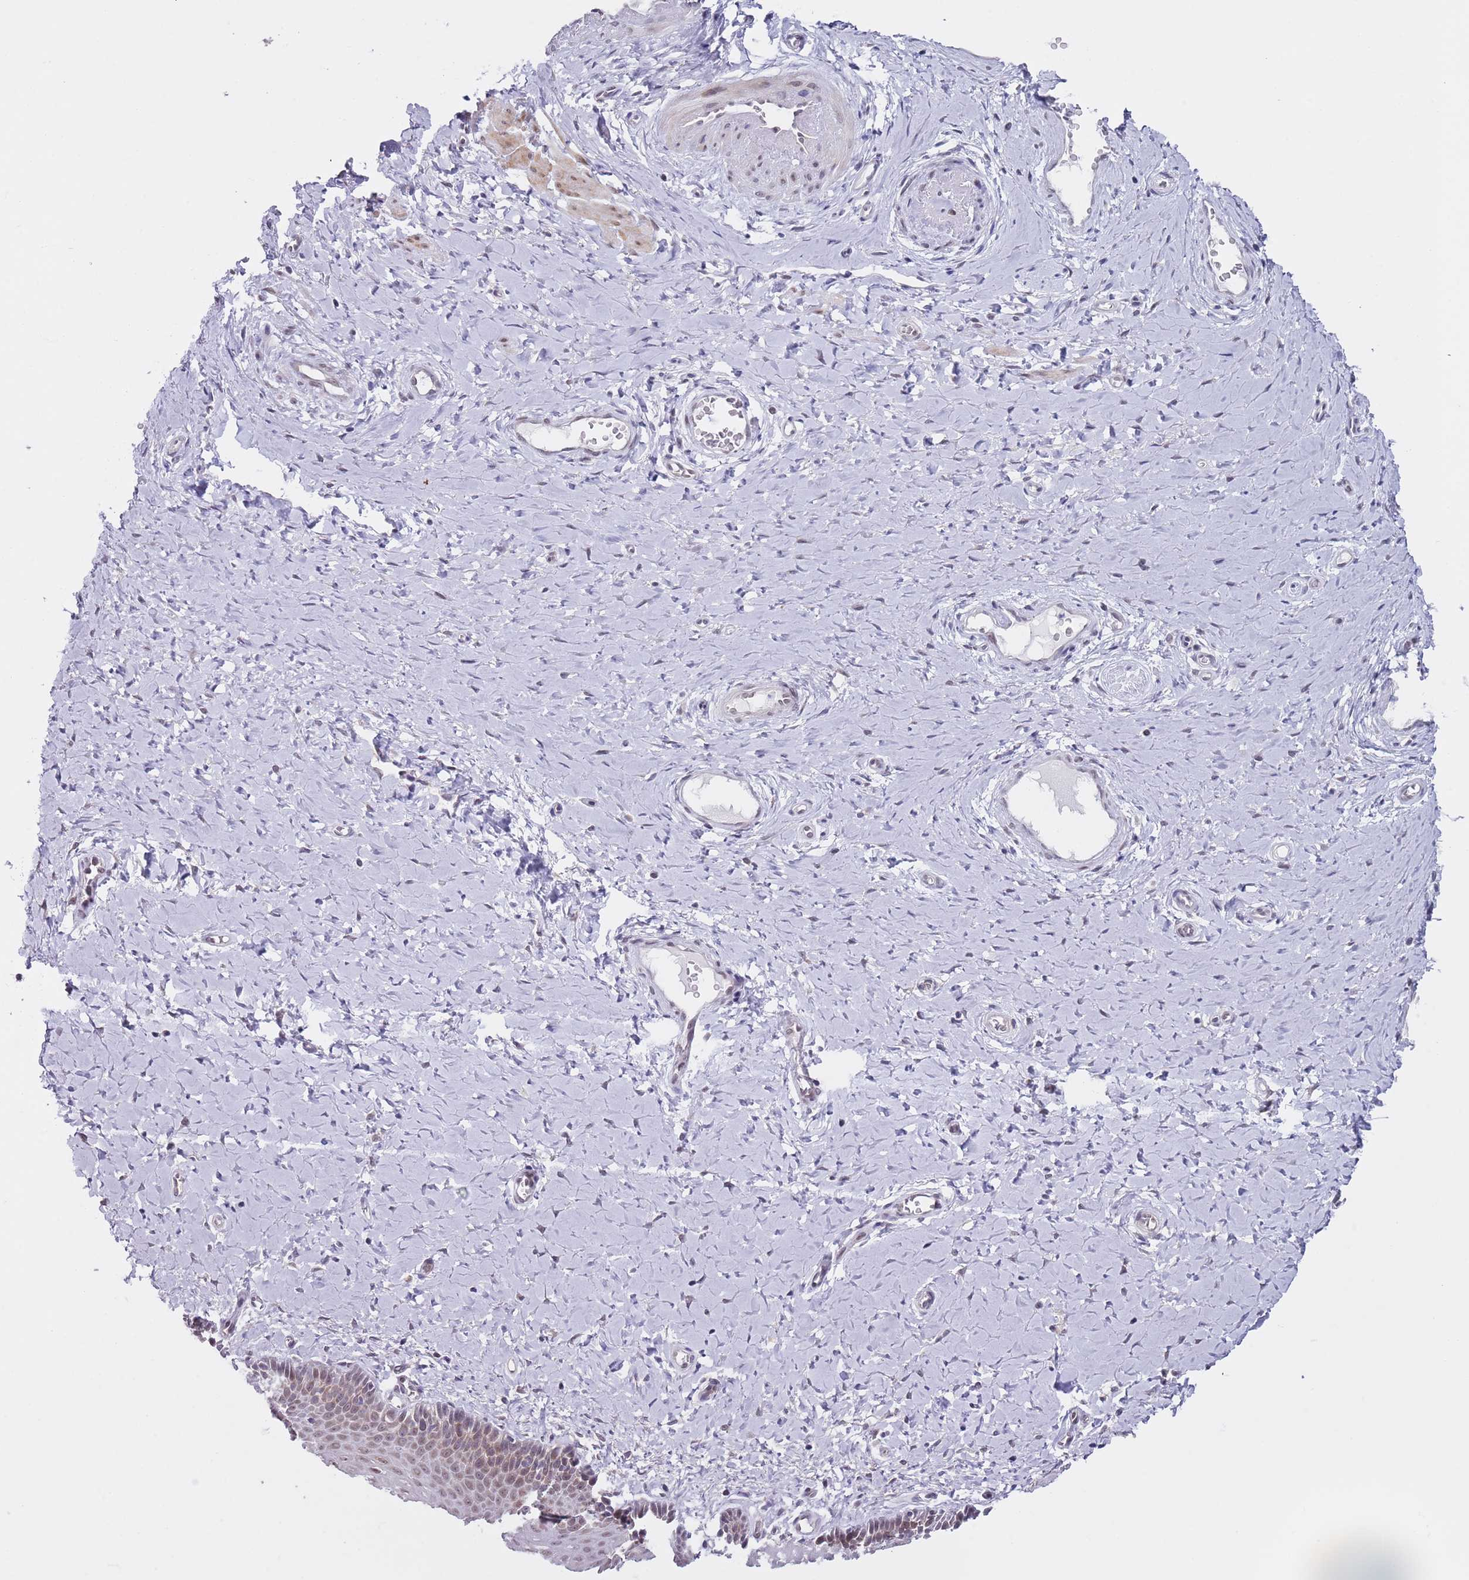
{"staining": {"intensity": "moderate", "quantity": "25%-75%", "location": "nuclear"}, "tissue": "vagina", "cell_type": "Squamous epithelial cells", "image_type": "normal", "snomed": [{"axis": "morphology", "description": "Normal tissue, NOS"}, {"axis": "topography", "description": "Vagina"}], "caption": "Protein positivity by immunohistochemistry (IHC) displays moderate nuclear positivity in about 25%-75% of squamous epithelial cells in unremarkable vagina.", "gene": "SLC25A32", "patient": {"sex": "female", "age": 65}}